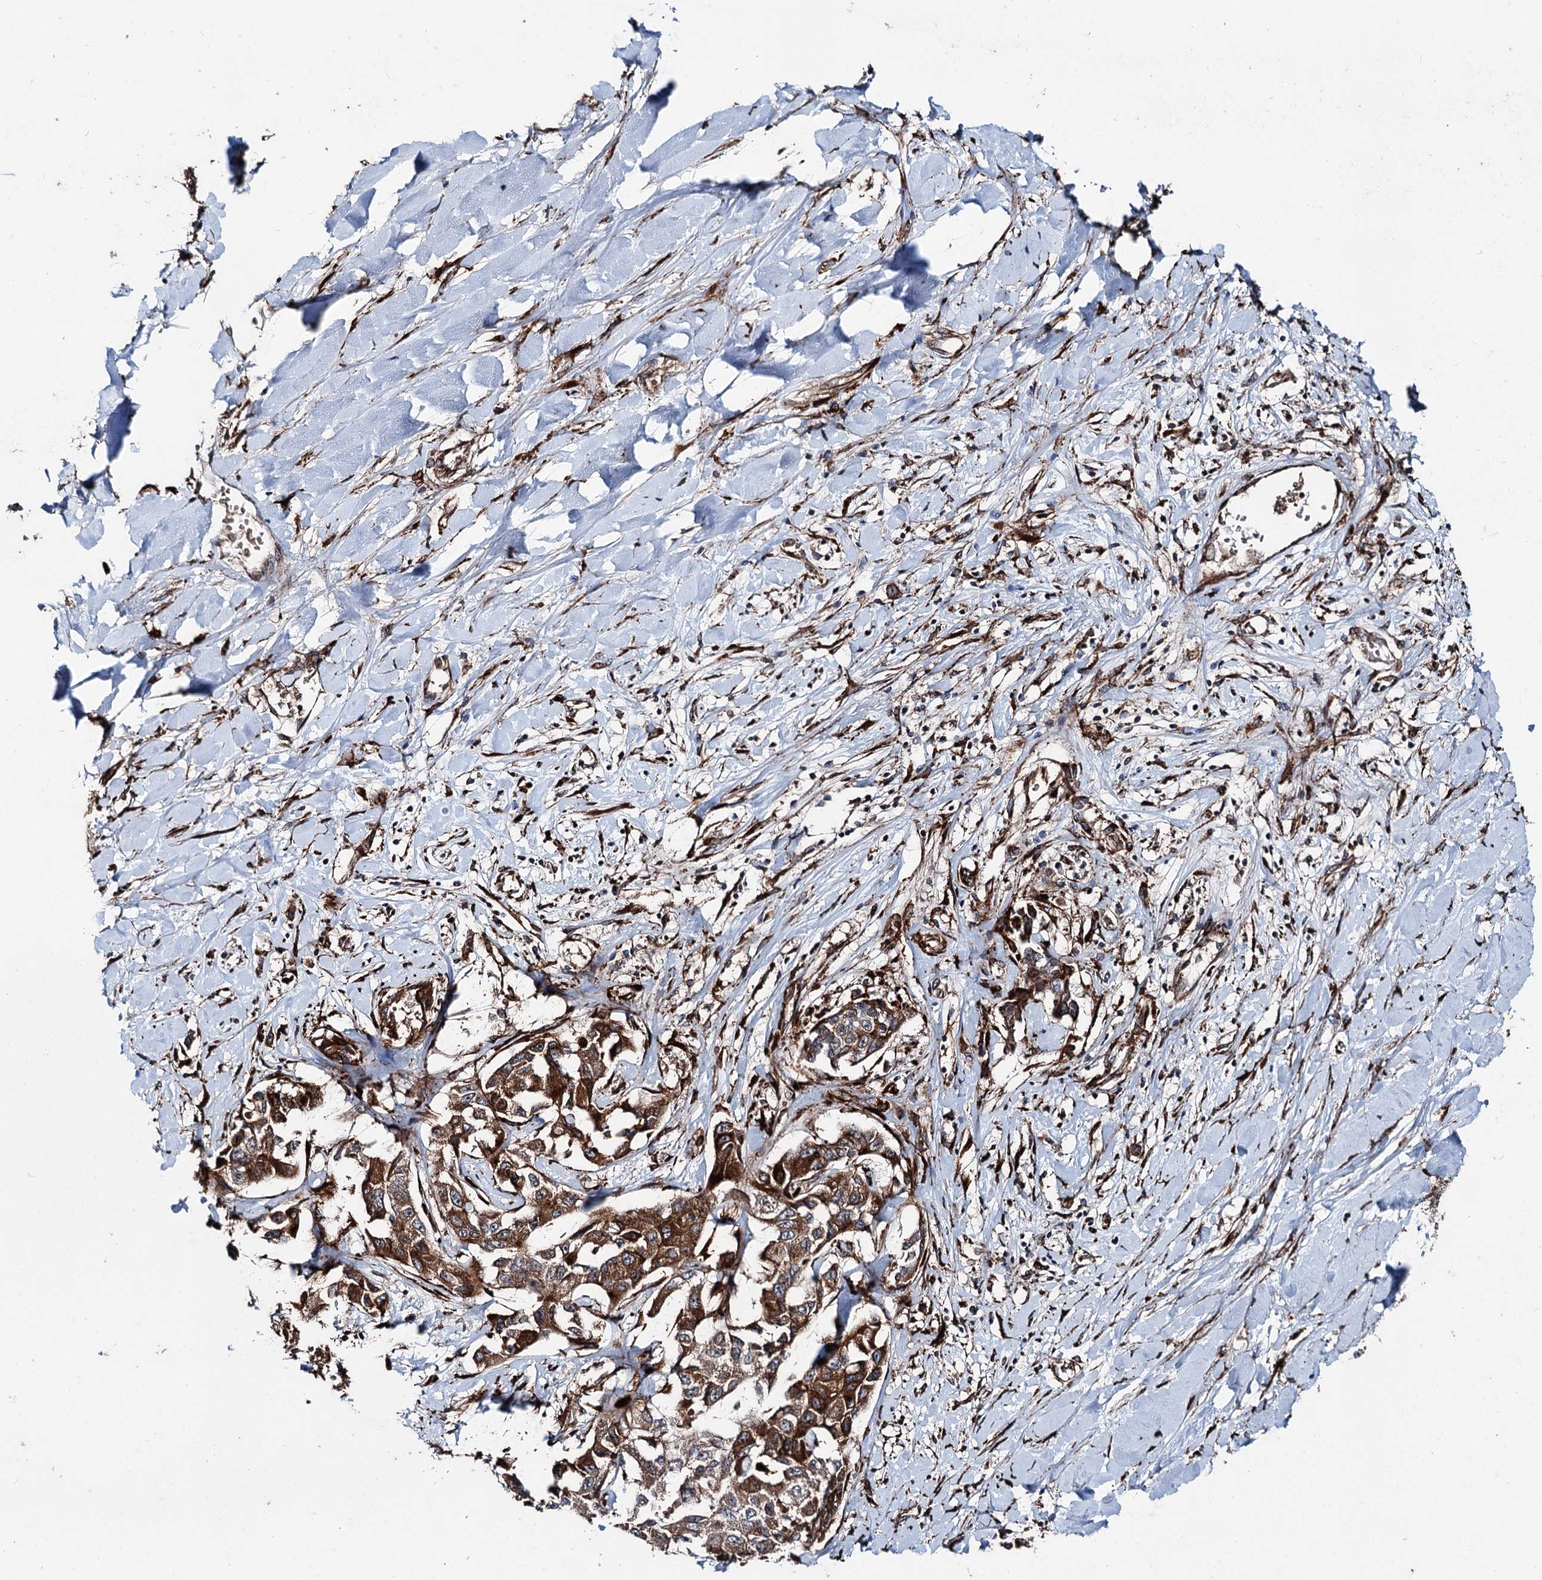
{"staining": {"intensity": "strong", "quantity": ">75%", "location": "cytoplasmic/membranous"}, "tissue": "liver cancer", "cell_type": "Tumor cells", "image_type": "cancer", "snomed": [{"axis": "morphology", "description": "Cholangiocarcinoma"}, {"axis": "topography", "description": "Liver"}], "caption": "Brown immunohistochemical staining in cholangiocarcinoma (liver) shows strong cytoplasmic/membranous positivity in about >75% of tumor cells.", "gene": "DDIAS", "patient": {"sex": "male", "age": 59}}